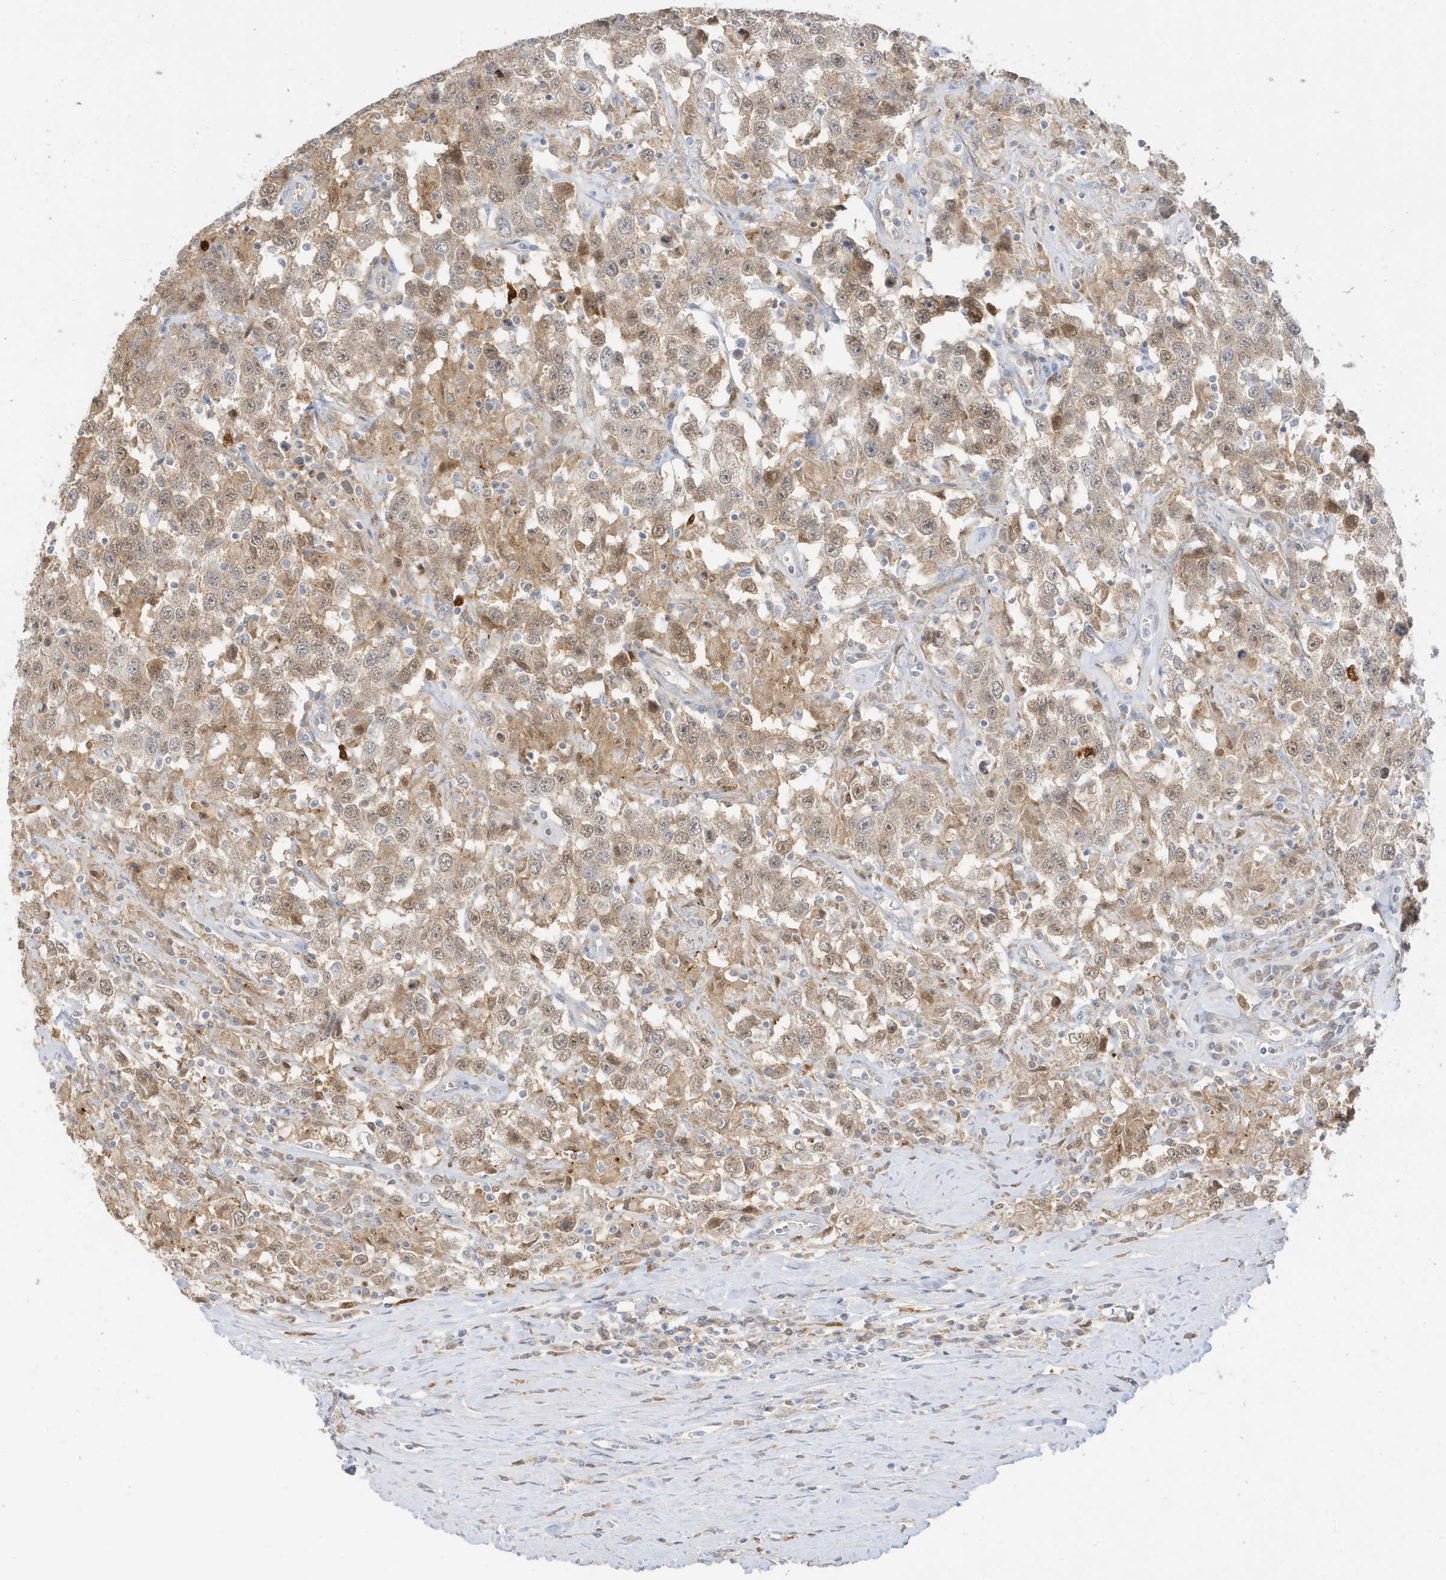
{"staining": {"intensity": "moderate", "quantity": ">75%", "location": "cytoplasmic/membranous,nuclear"}, "tissue": "testis cancer", "cell_type": "Tumor cells", "image_type": "cancer", "snomed": [{"axis": "morphology", "description": "Seminoma, NOS"}, {"axis": "topography", "description": "Testis"}], "caption": "A micrograph of seminoma (testis) stained for a protein displays moderate cytoplasmic/membranous and nuclear brown staining in tumor cells.", "gene": "GCA", "patient": {"sex": "male", "age": 41}}